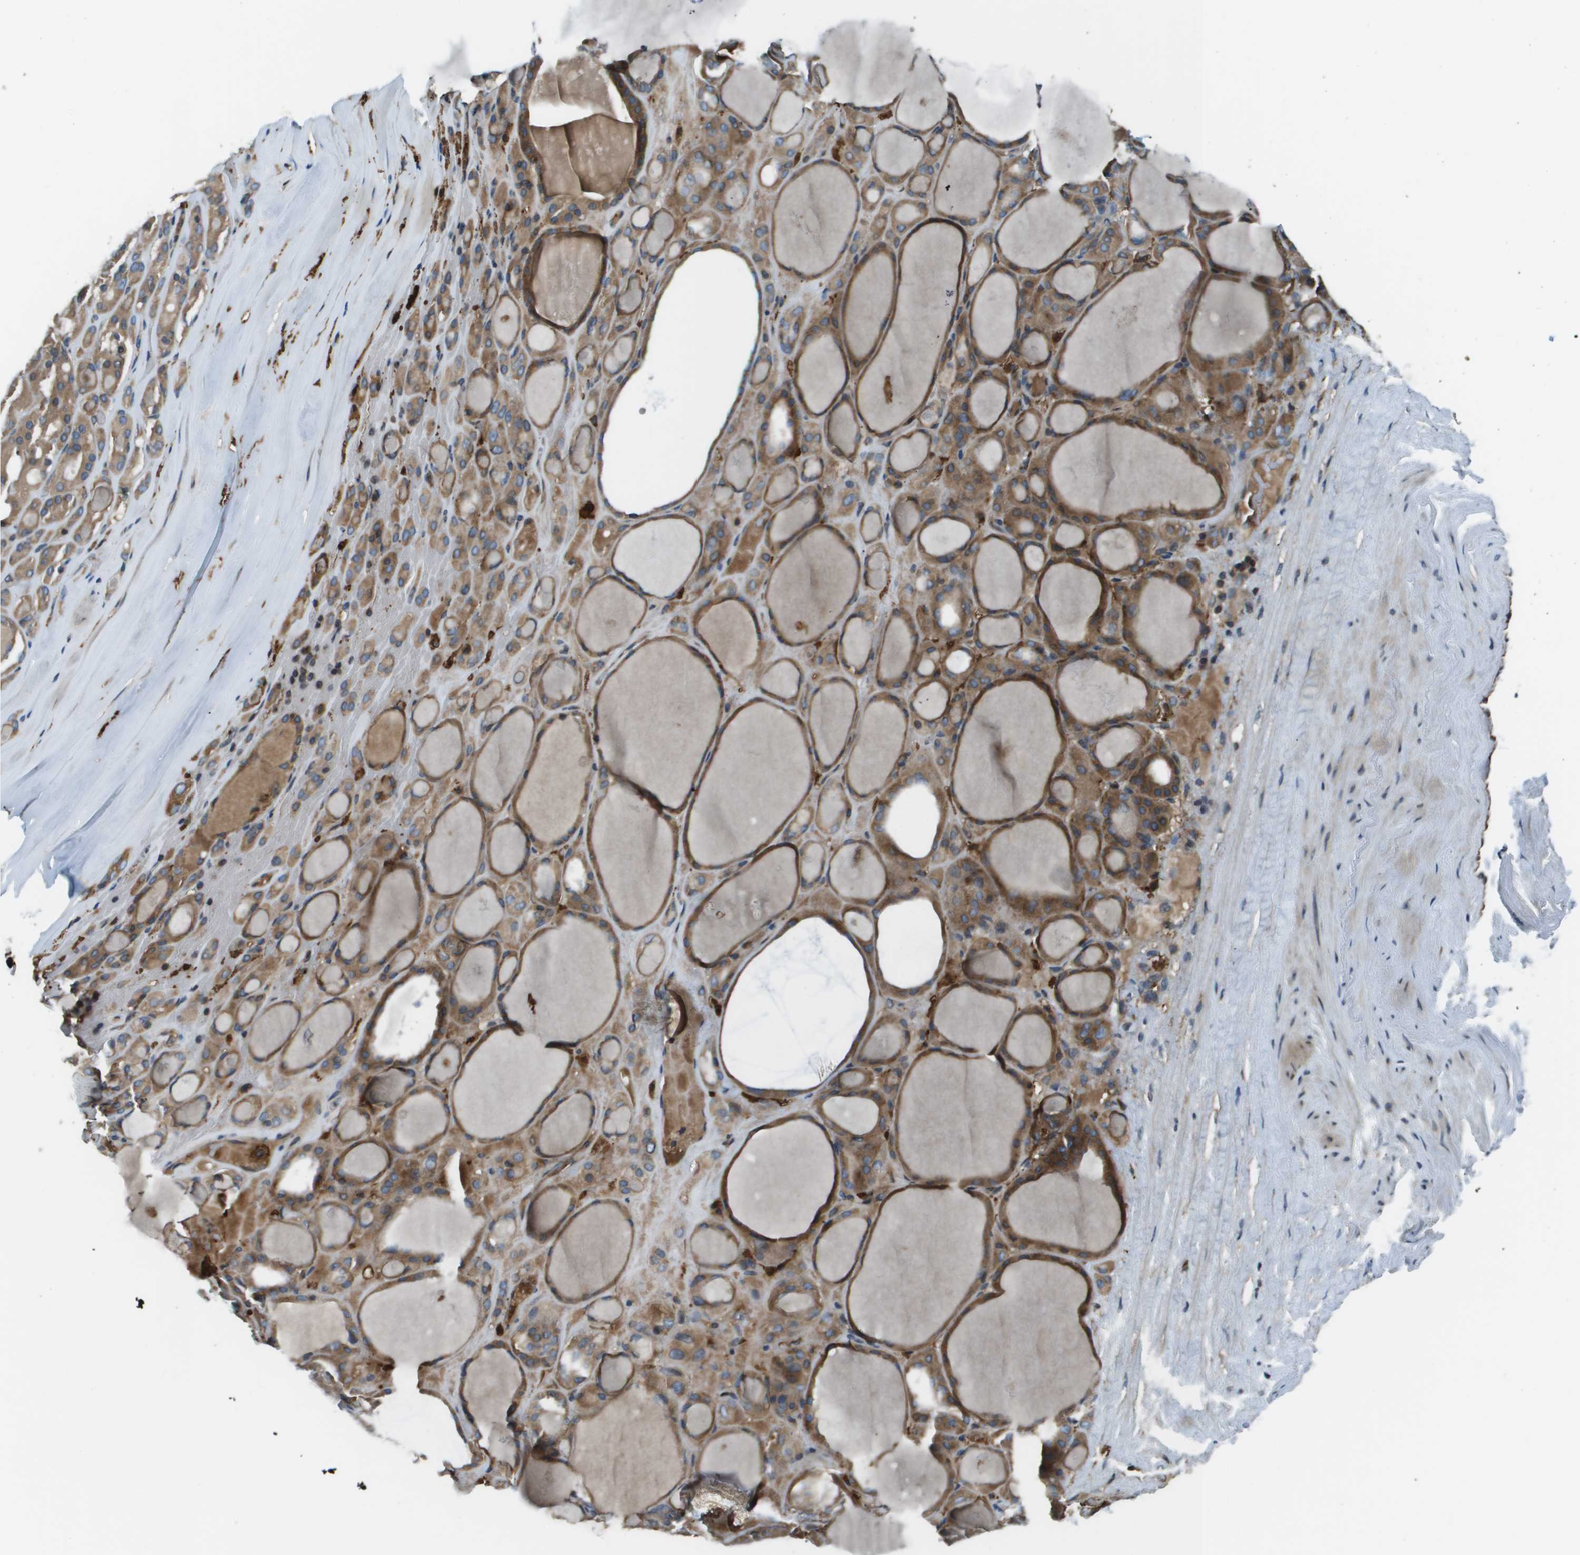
{"staining": {"intensity": "moderate", "quantity": ">75%", "location": "cytoplasmic/membranous"}, "tissue": "thyroid gland", "cell_type": "Glandular cells", "image_type": "normal", "snomed": [{"axis": "morphology", "description": "Normal tissue, NOS"}, {"axis": "morphology", "description": "Carcinoma, NOS"}, {"axis": "topography", "description": "Thyroid gland"}], "caption": "Protein analysis of benign thyroid gland reveals moderate cytoplasmic/membranous staining in approximately >75% of glandular cells. The staining was performed using DAB (3,3'-diaminobenzidine) to visualize the protein expression in brown, while the nuclei were stained in blue with hematoxylin (Magnification: 20x).", "gene": "EIF3B", "patient": {"sex": "female", "age": 86}}